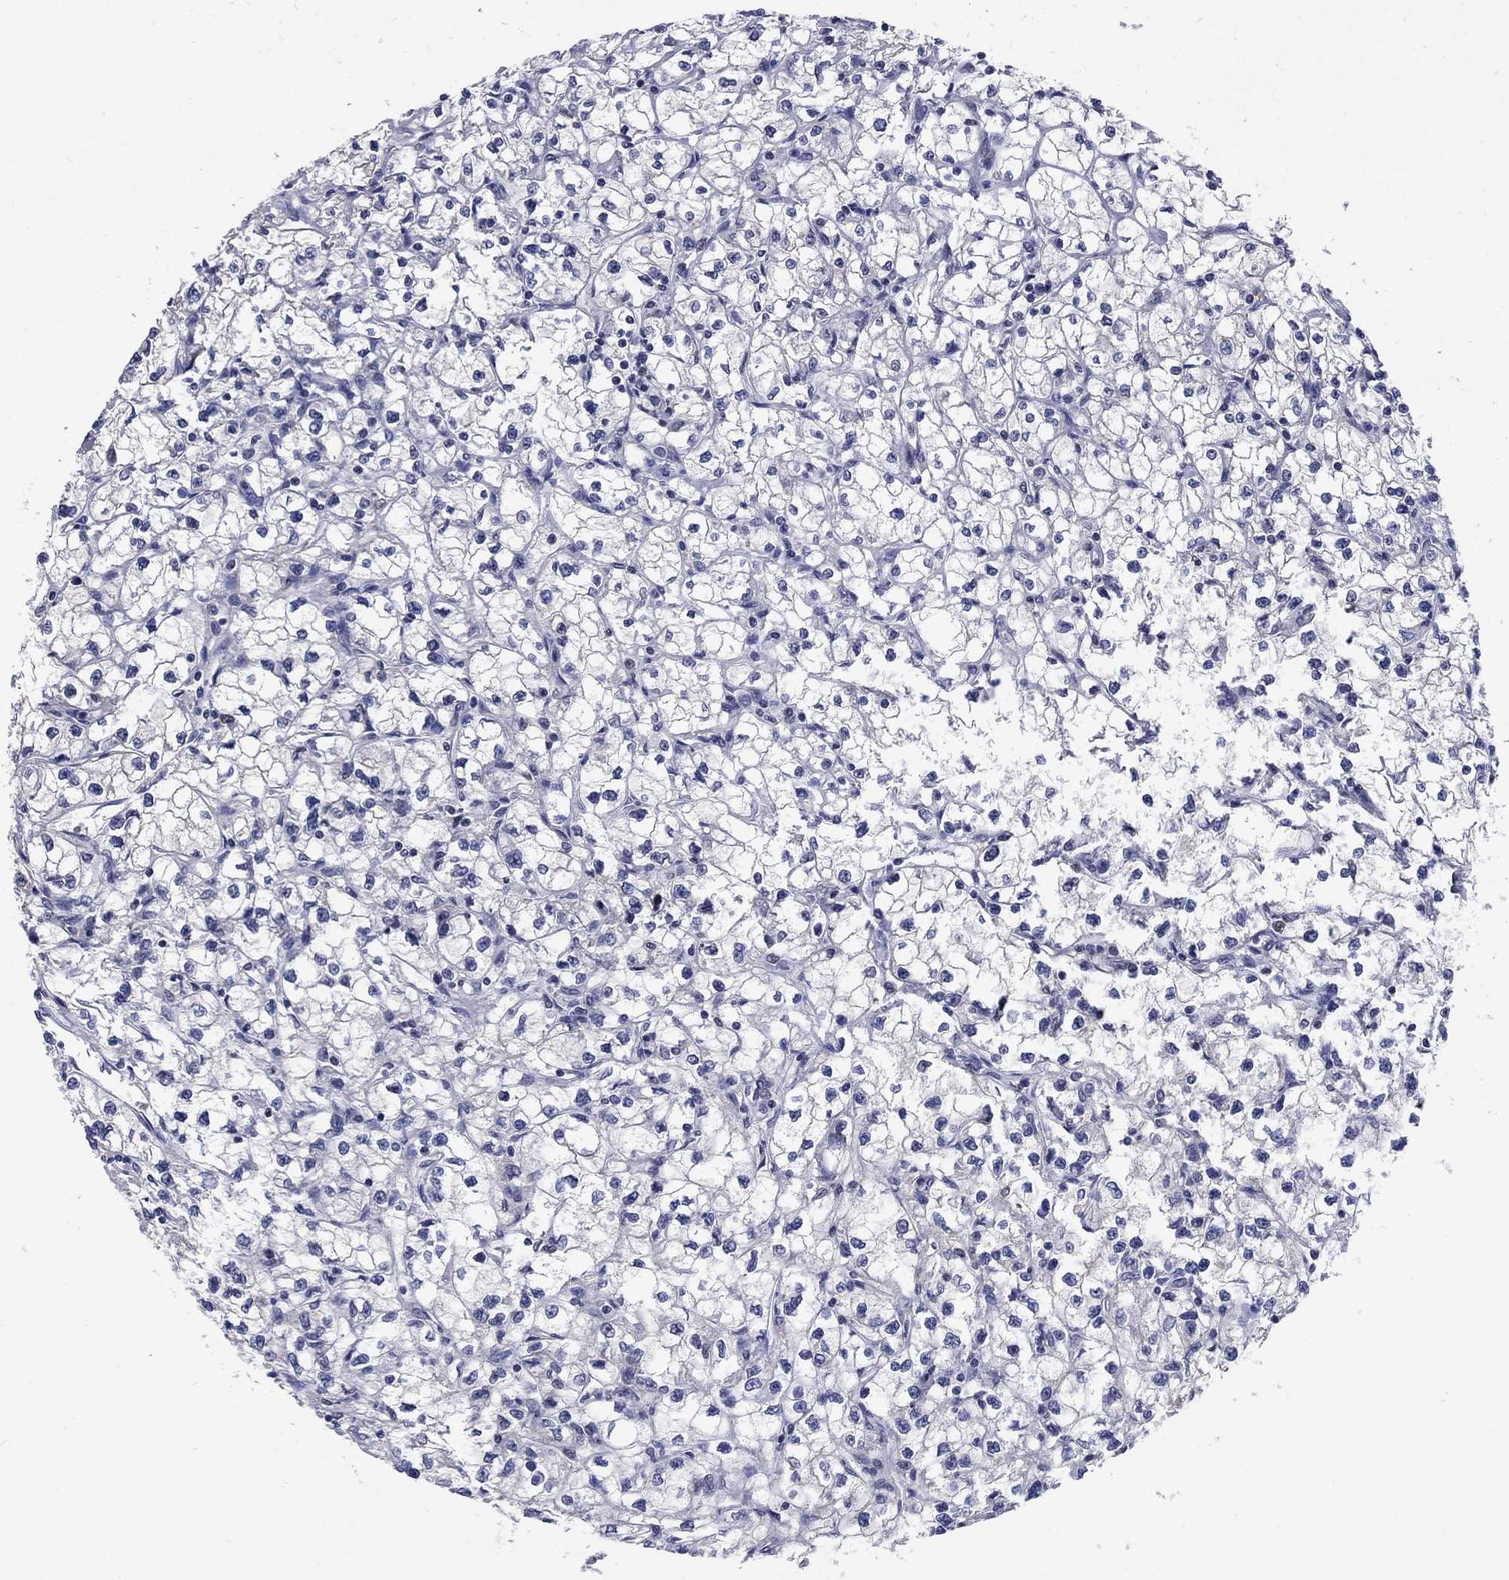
{"staining": {"intensity": "negative", "quantity": "none", "location": "none"}, "tissue": "renal cancer", "cell_type": "Tumor cells", "image_type": "cancer", "snomed": [{"axis": "morphology", "description": "Adenocarcinoma, NOS"}, {"axis": "topography", "description": "Kidney"}], "caption": "IHC micrograph of neoplastic tissue: human adenocarcinoma (renal) stained with DAB exhibits no significant protein staining in tumor cells.", "gene": "TYMS", "patient": {"sex": "male", "age": 67}}